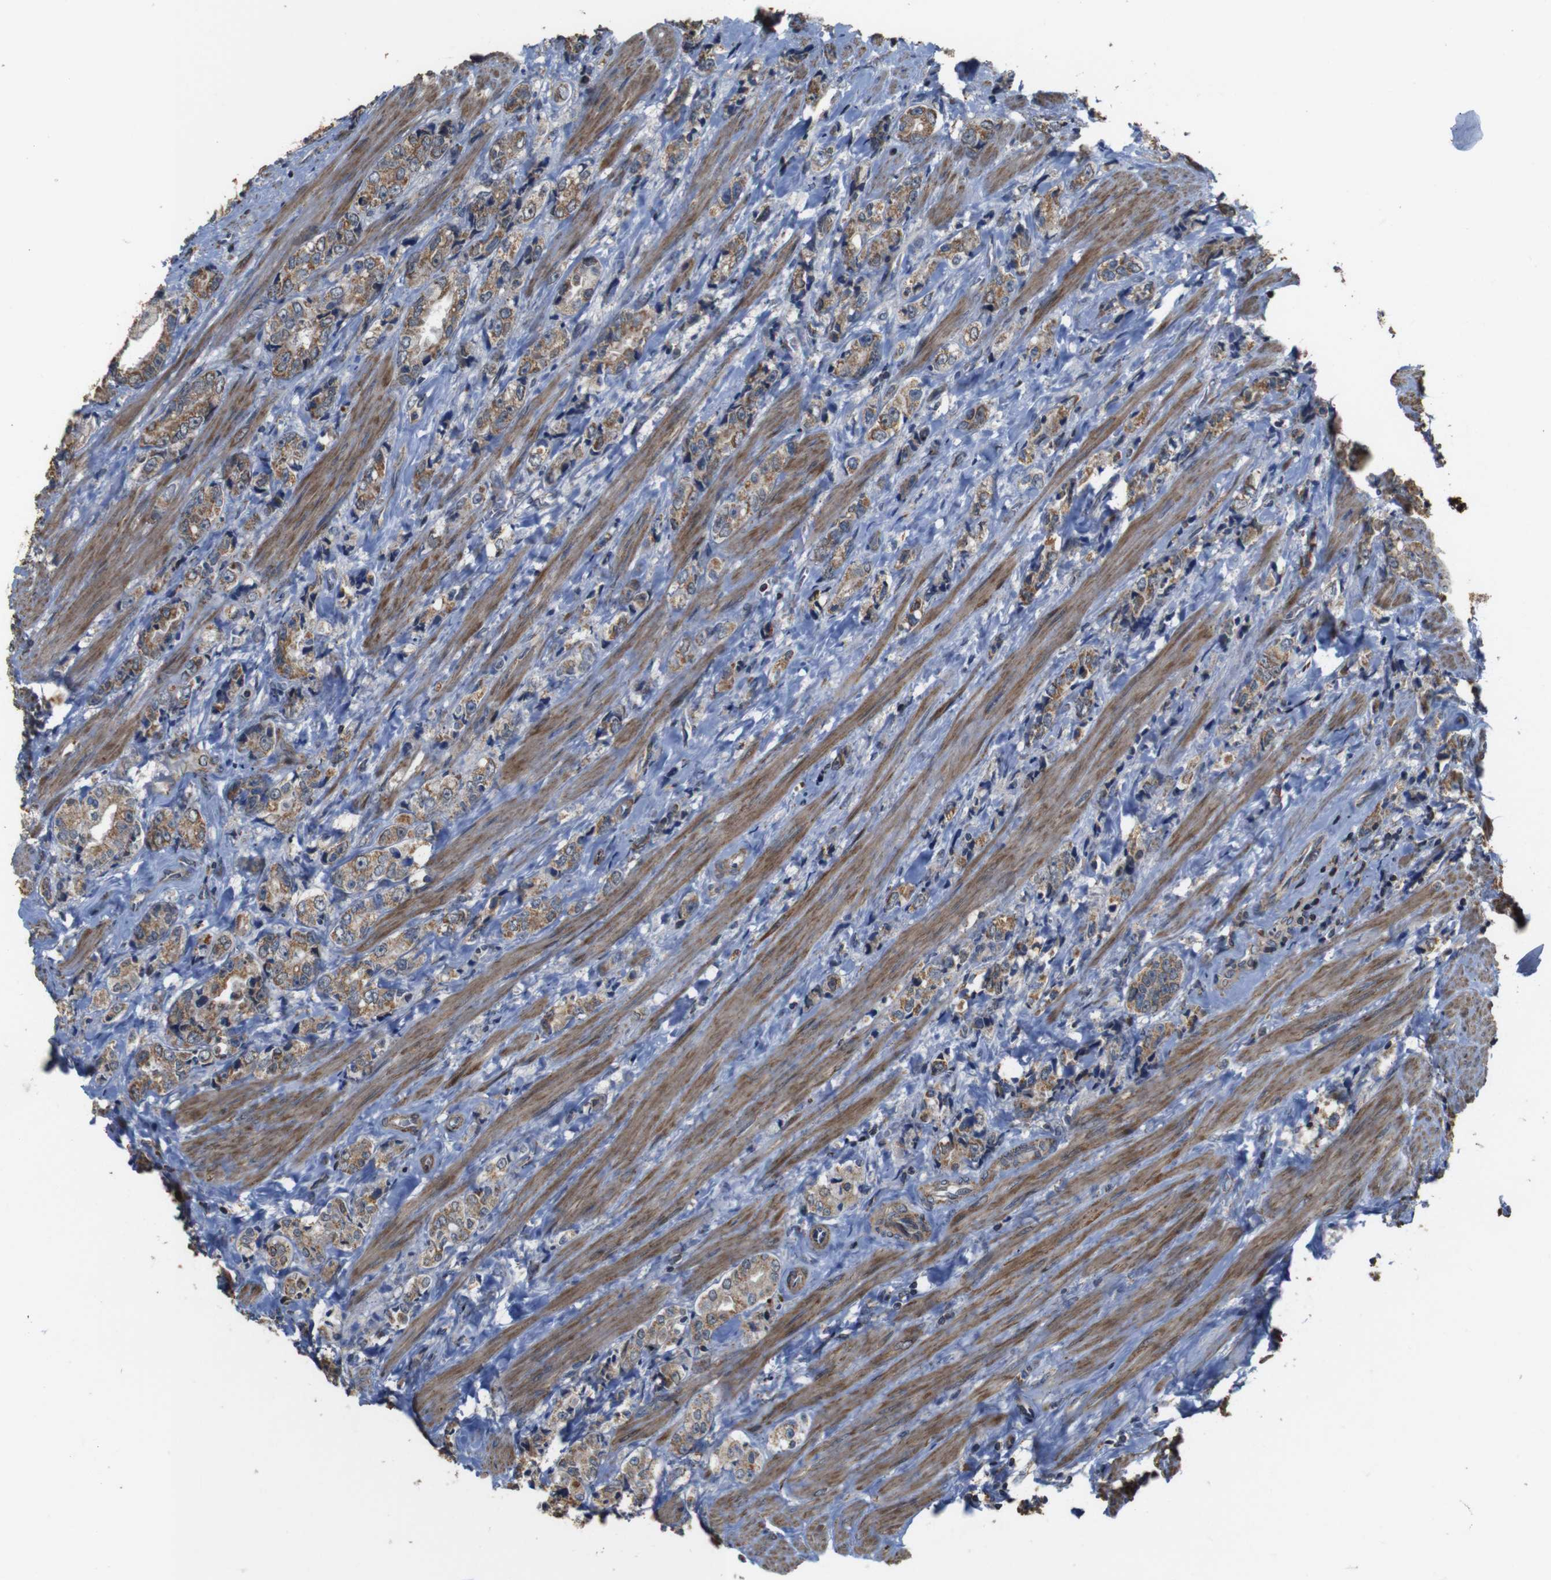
{"staining": {"intensity": "moderate", "quantity": ">75%", "location": "cytoplasmic/membranous"}, "tissue": "prostate cancer", "cell_type": "Tumor cells", "image_type": "cancer", "snomed": [{"axis": "morphology", "description": "Adenocarcinoma, High grade"}, {"axis": "topography", "description": "Prostate"}], "caption": "High-magnification brightfield microscopy of prostate cancer stained with DAB (3,3'-diaminobenzidine) (brown) and counterstained with hematoxylin (blue). tumor cells exhibit moderate cytoplasmic/membranous staining is identified in approximately>75% of cells.", "gene": "SNN", "patient": {"sex": "male", "age": 61}}